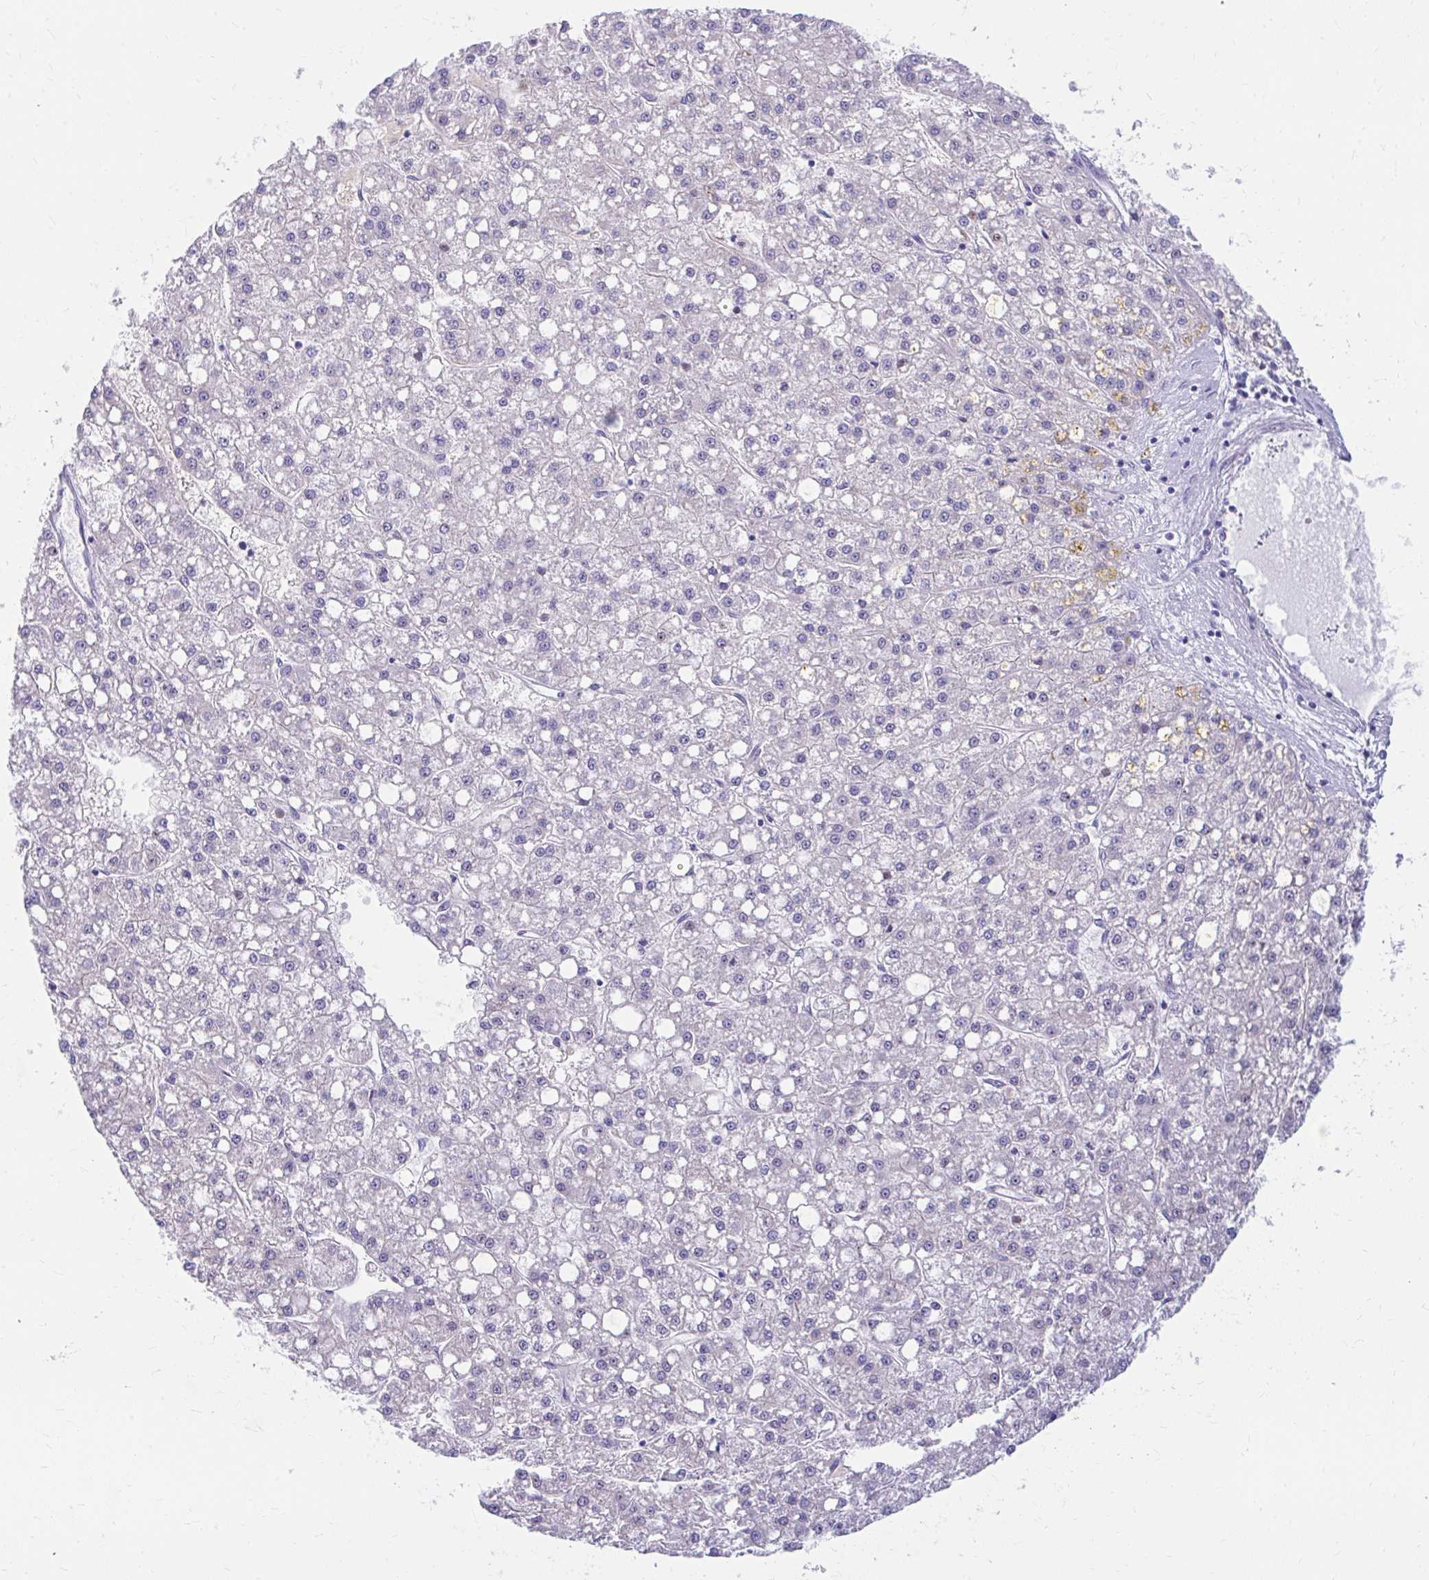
{"staining": {"intensity": "negative", "quantity": "none", "location": "none"}, "tissue": "liver cancer", "cell_type": "Tumor cells", "image_type": "cancer", "snomed": [{"axis": "morphology", "description": "Carcinoma, Hepatocellular, NOS"}, {"axis": "topography", "description": "Liver"}], "caption": "Immunohistochemistry (IHC) of human hepatocellular carcinoma (liver) shows no staining in tumor cells. Nuclei are stained in blue.", "gene": "FTSJ3", "patient": {"sex": "male", "age": 67}}